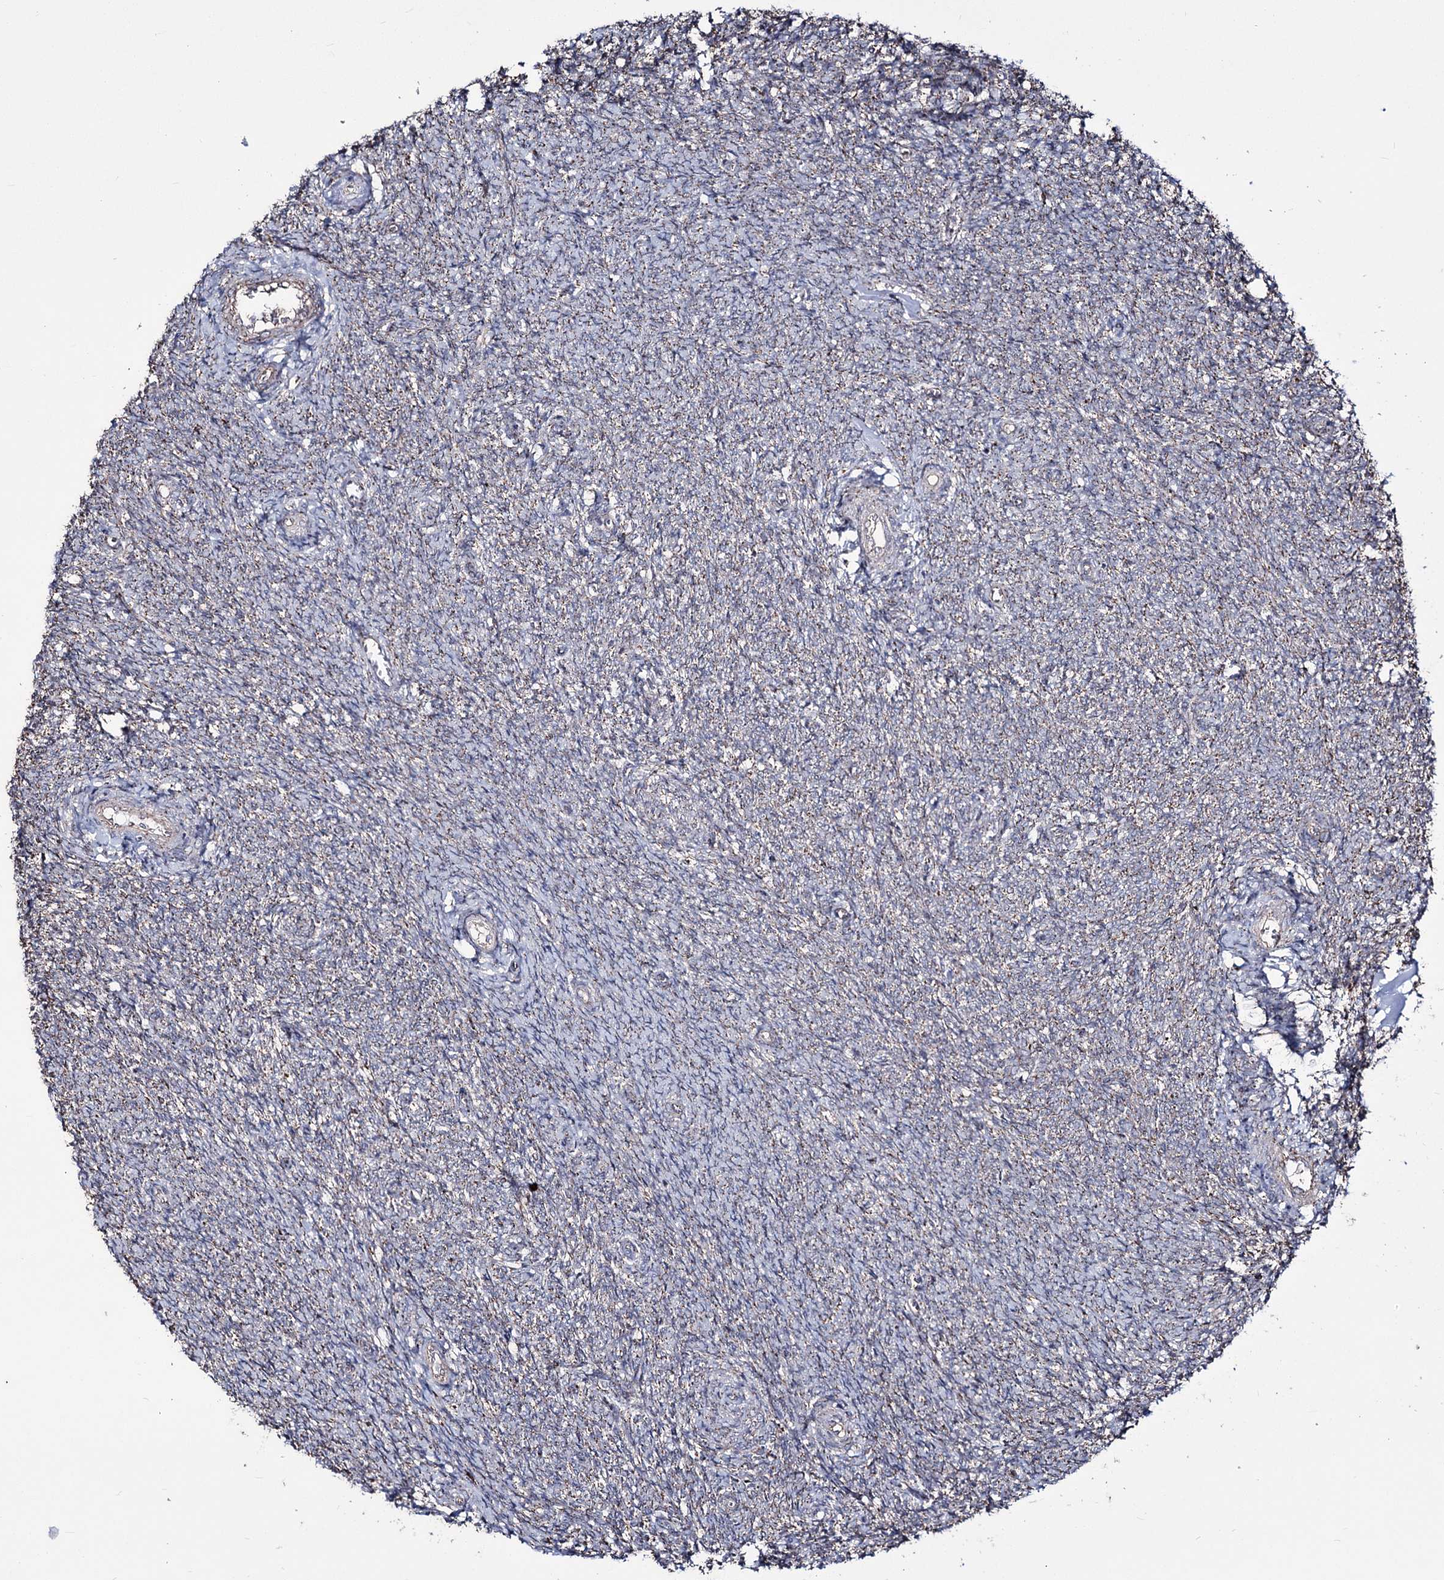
{"staining": {"intensity": "weak", "quantity": "<25%", "location": "cytoplasmic/membranous"}, "tissue": "ovary", "cell_type": "Ovarian stroma cells", "image_type": "normal", "snomed": [{"axis": "morphology", "description": "Normal tissue, NOS"}, {"axis": "topography", "description": "Ovary"}], "caption": "Ovarian stroma cells are negative for protein expression in normal human ovary. Nuclei are stained in blue.", "gene": "CREB3L4", "patient": {"sex": "female", "age": 44}}